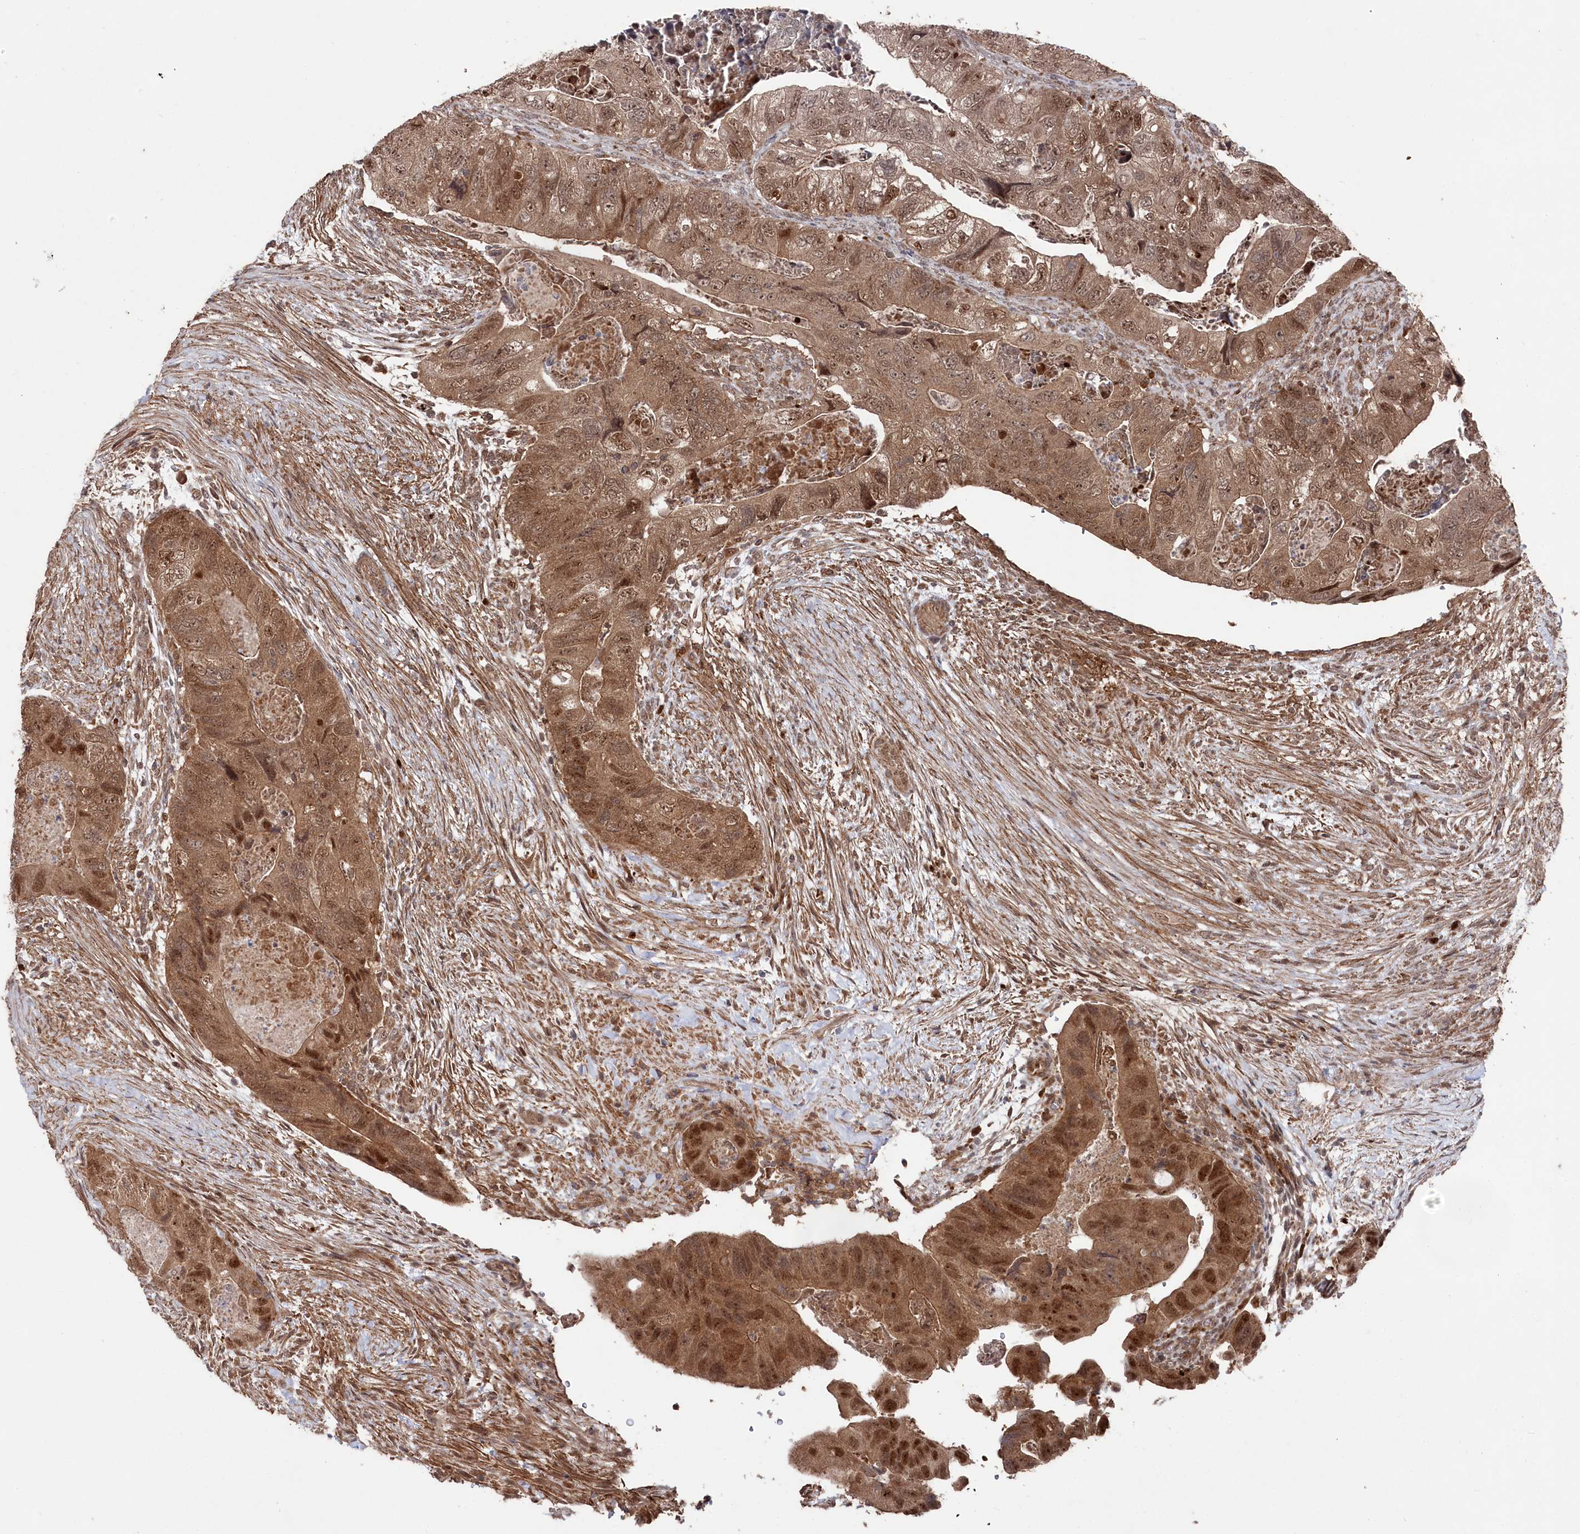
{"staining": {"intensity": "moderate", "quantity": ">75%", "location": "cytoplasmic/membranous,nuclear"}, "tissue": "colorectal cancer", "cell_type": "Tumor cells", "image_type": "cancer", "snomed": [{"axis": "morphology", "description": "Adenocarcinoma, NOS"}, {"axis": "topography", "description": "Rectum"}], "caption": "Colorectal cancer (adenocarcinoma) stained with IHC reveals moderate cytoplasmic/membranous and nuclear expression in about >75% of tumor cells. The staining is performed using DAB (3,3'-diaminobenzidine) brown chromogen to label protein expression. The nuclei are counter-stained blue using hematoxylin.", "gene": "BORCS7", "patient": {"sex": "male", "age": 63}}